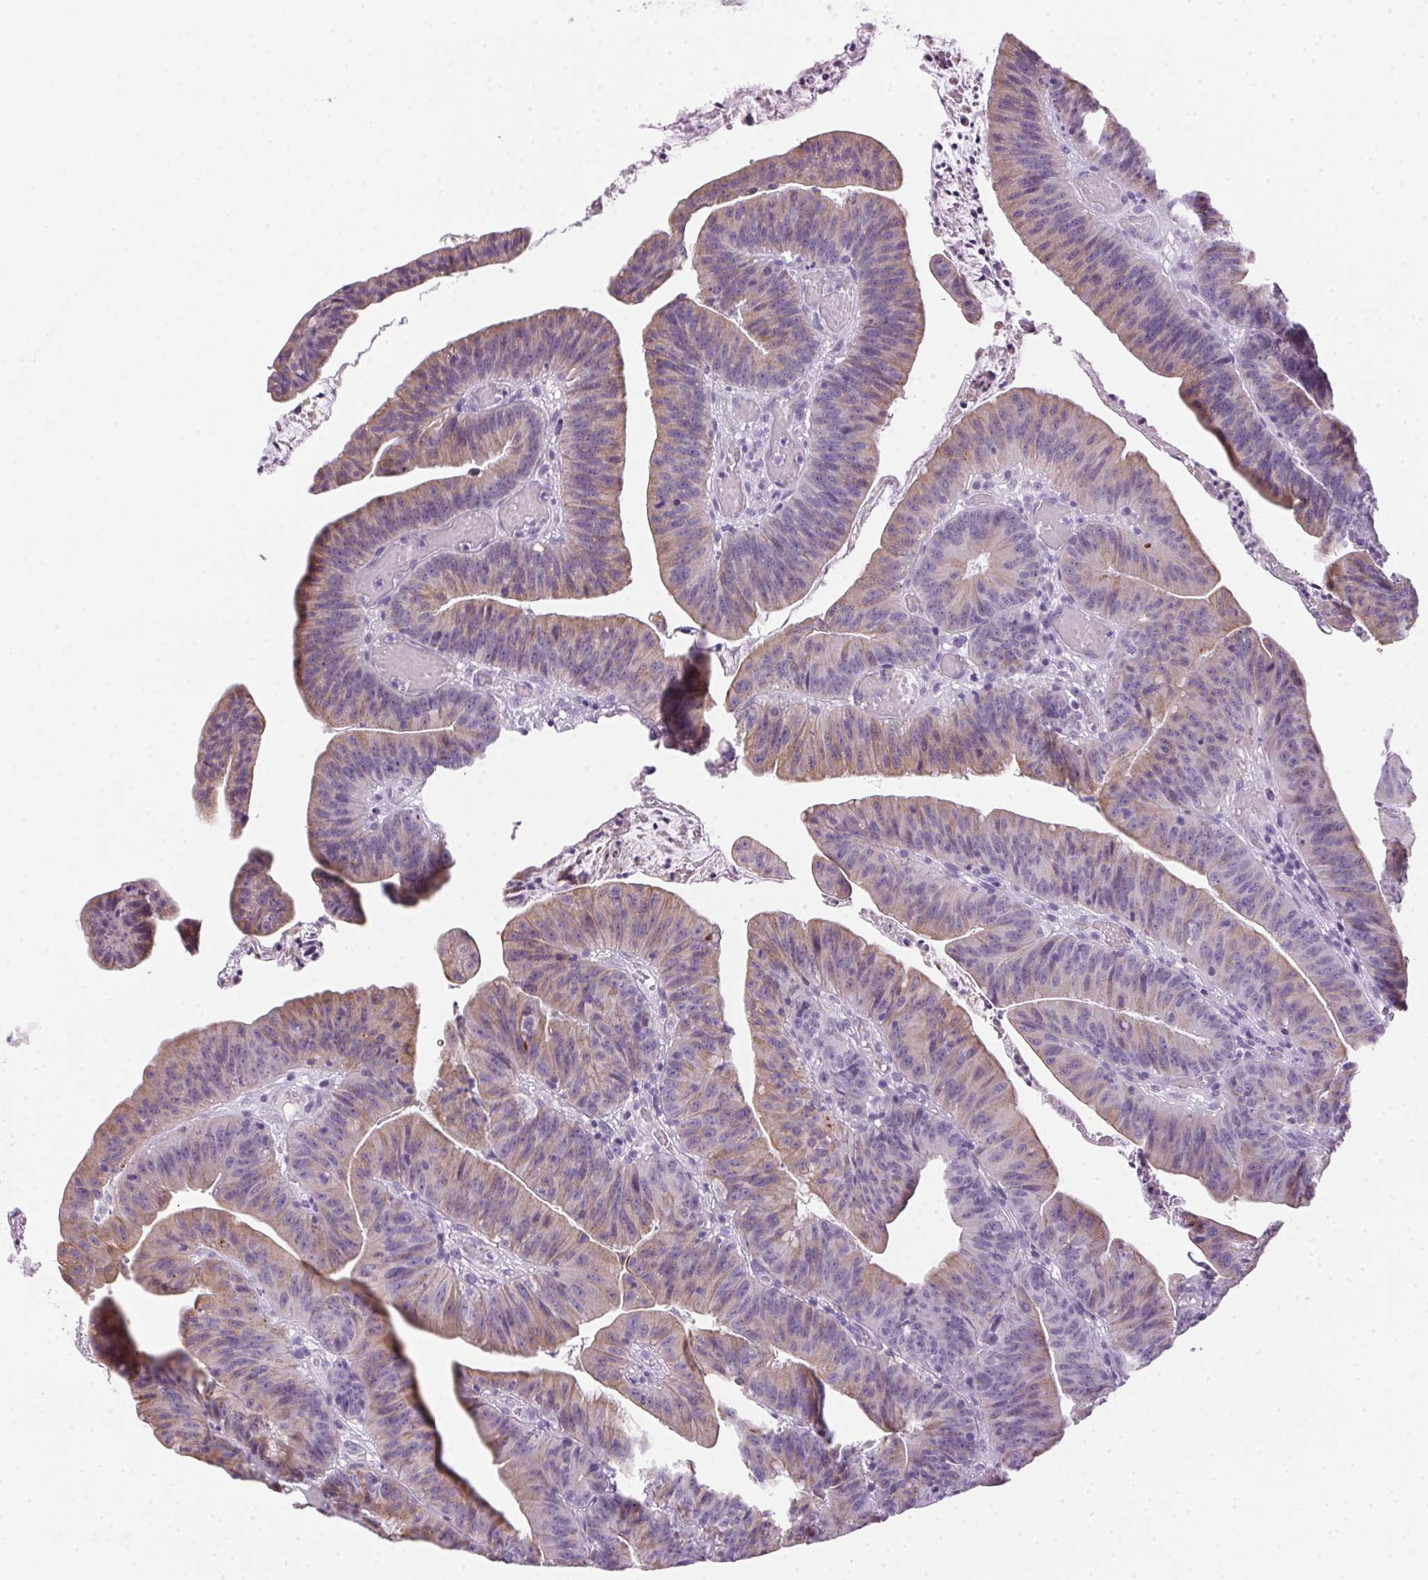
{"staining": {"intensity": "weak", "quantity": "25%-75%", "location": "cytoplasmic/membranous"}, "tissue": "colorectal cancer", "cell_type": "Tumor cells", "image_type": "cancer", "snomed": [{"axis": "morphology", "description": "Adenocarcinoma, NOS"}, {"axis": "topography", "description": "Colon"}], "caption": "The micrograph displays staining of colorectal cancer, revealing weak cytoplasmic/membranous protein positivity (brown color) within tumor cells.", "gene": "POPDC2", "patient": {"sex": "female", "age": 78}}